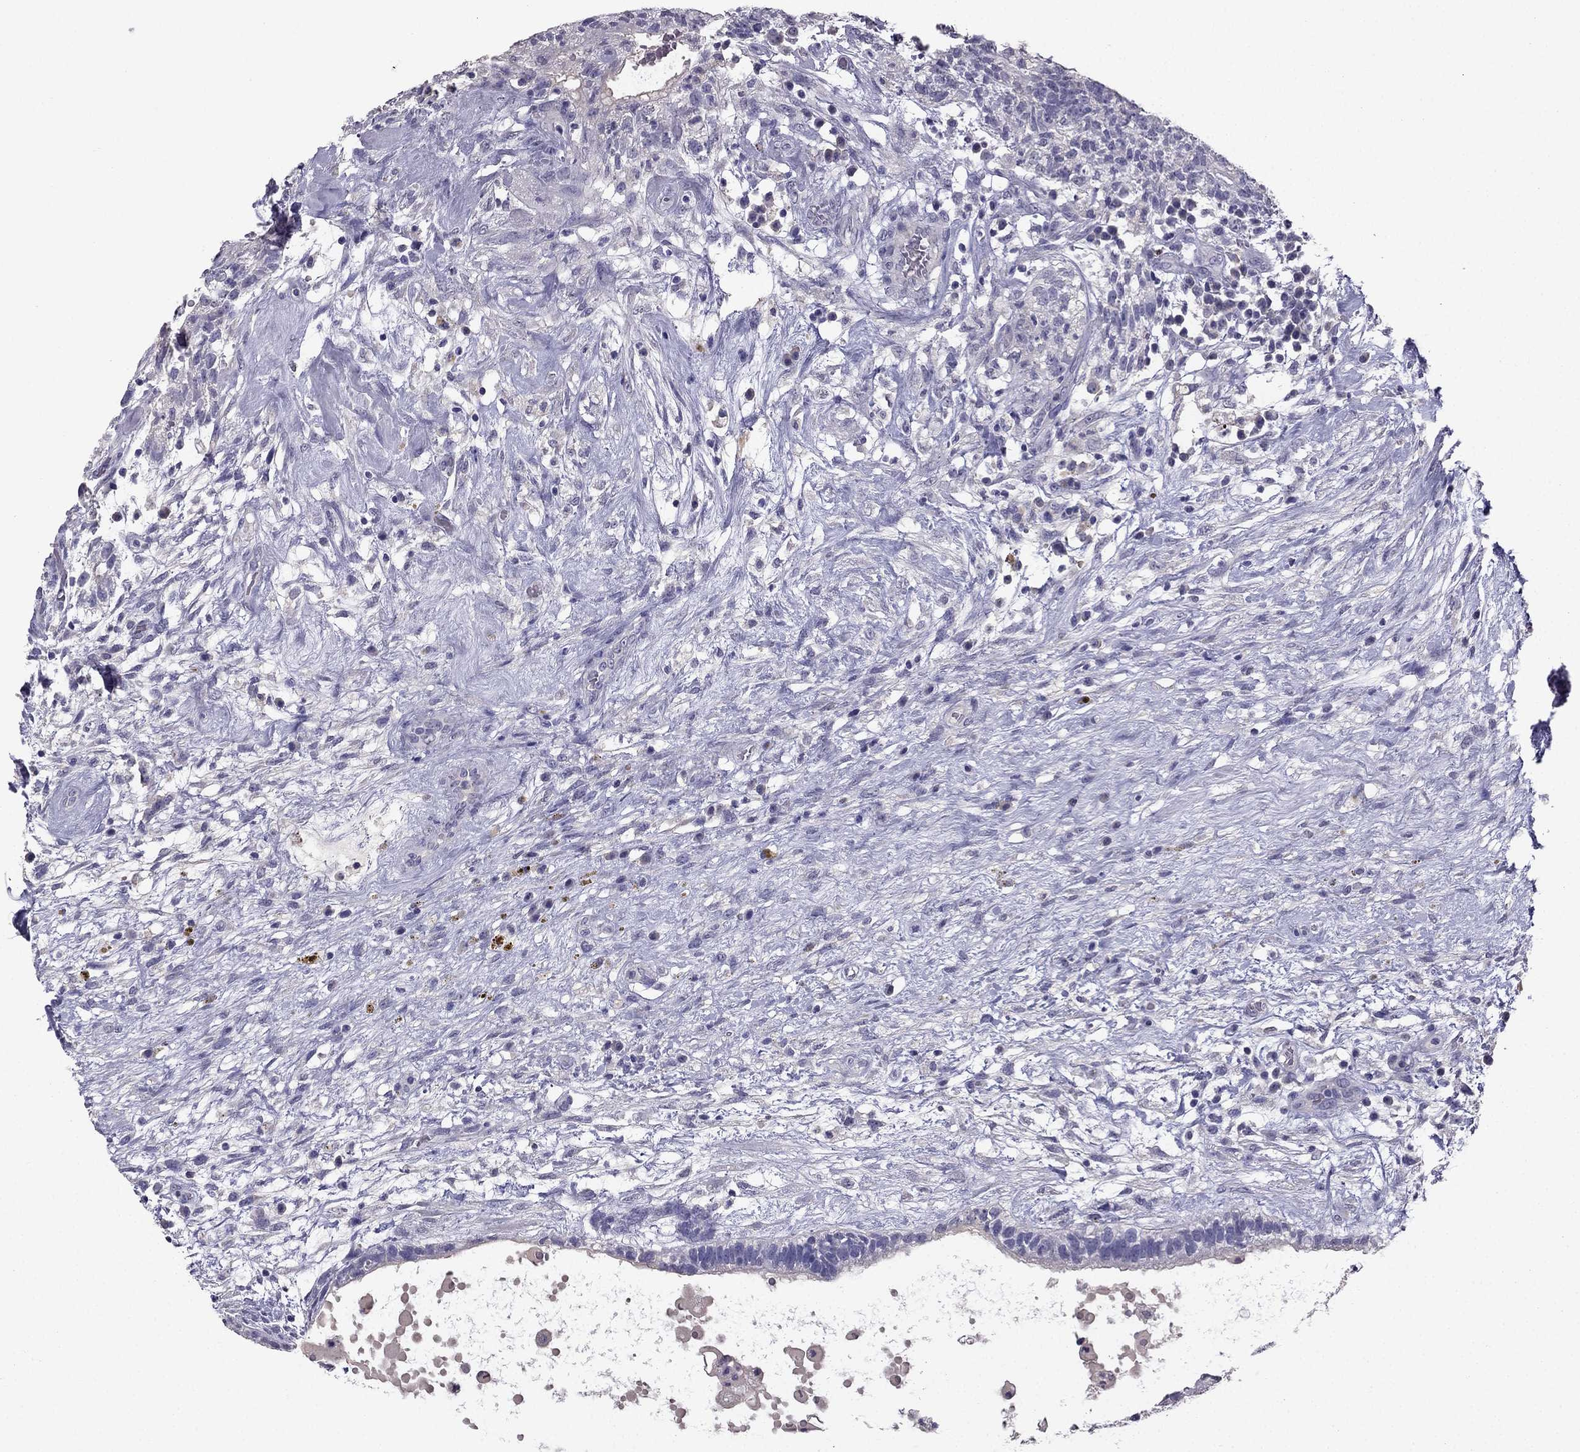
{"staining": {"intensity": "negative", "quantity": "none", "location": "none"}, "tissue": "testis cancer", "cell_type": "Tumor cells", "image_type": "cancer", "snomed": [{"axis": "morphology", "description": "Normal tissue, NOS"}, {"axis": "morphology", "description": "Carcinoma, Embryonal, NOS"}, {"axis": "topography", "description": "Testis"}, {"axis": "topography", "description": "Epididymis"}], "caption": "Image shows no significant protein expression in tumor cells of testis cancer.", "gene": "SCG5", "patient": {"sex": "male", "age": 32}}